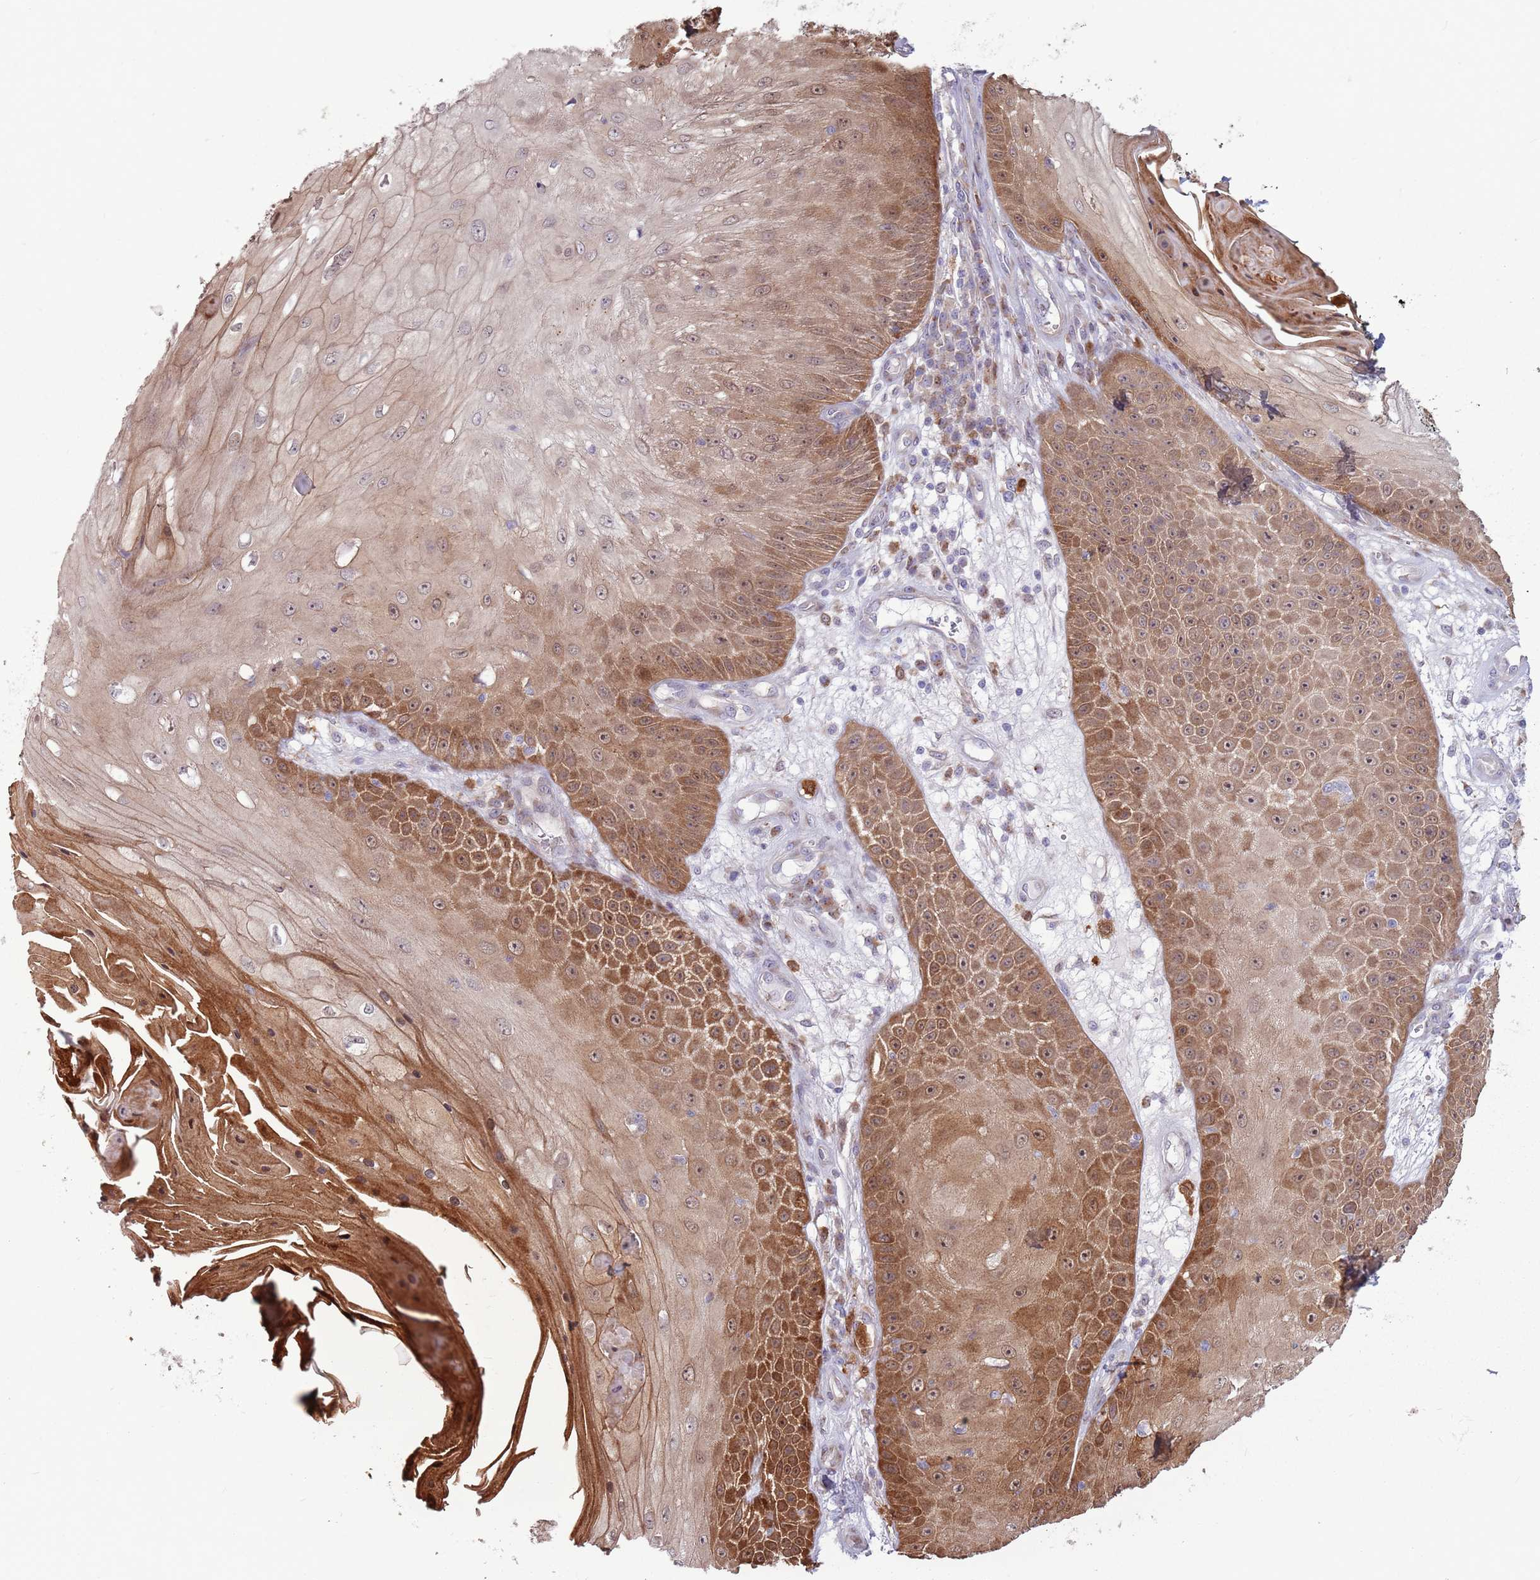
{"staining": {"intensity": "strong", "quantity": "25%-75%", "location": "cytoplasmic/membranous"}, "tissue": "skin cancer", "cell_type": "Tumor cells", "image_type": "cancer", "snomed": [{"axis": "morphology", "description": "Squamous cell carcinoma, NOS"}, {"axis": "topography", "description": "Skin"}], "caption": "Protein analysis of skin cancer tissue reveals strong cytoplasmic/membranous expression in about 25%-75% of tumor cells. (brown staining indicates protein expression, while blue staining denotes nuclei).", "gene": "CCDC150", "patient": {"sex": "male", "age": 70}}